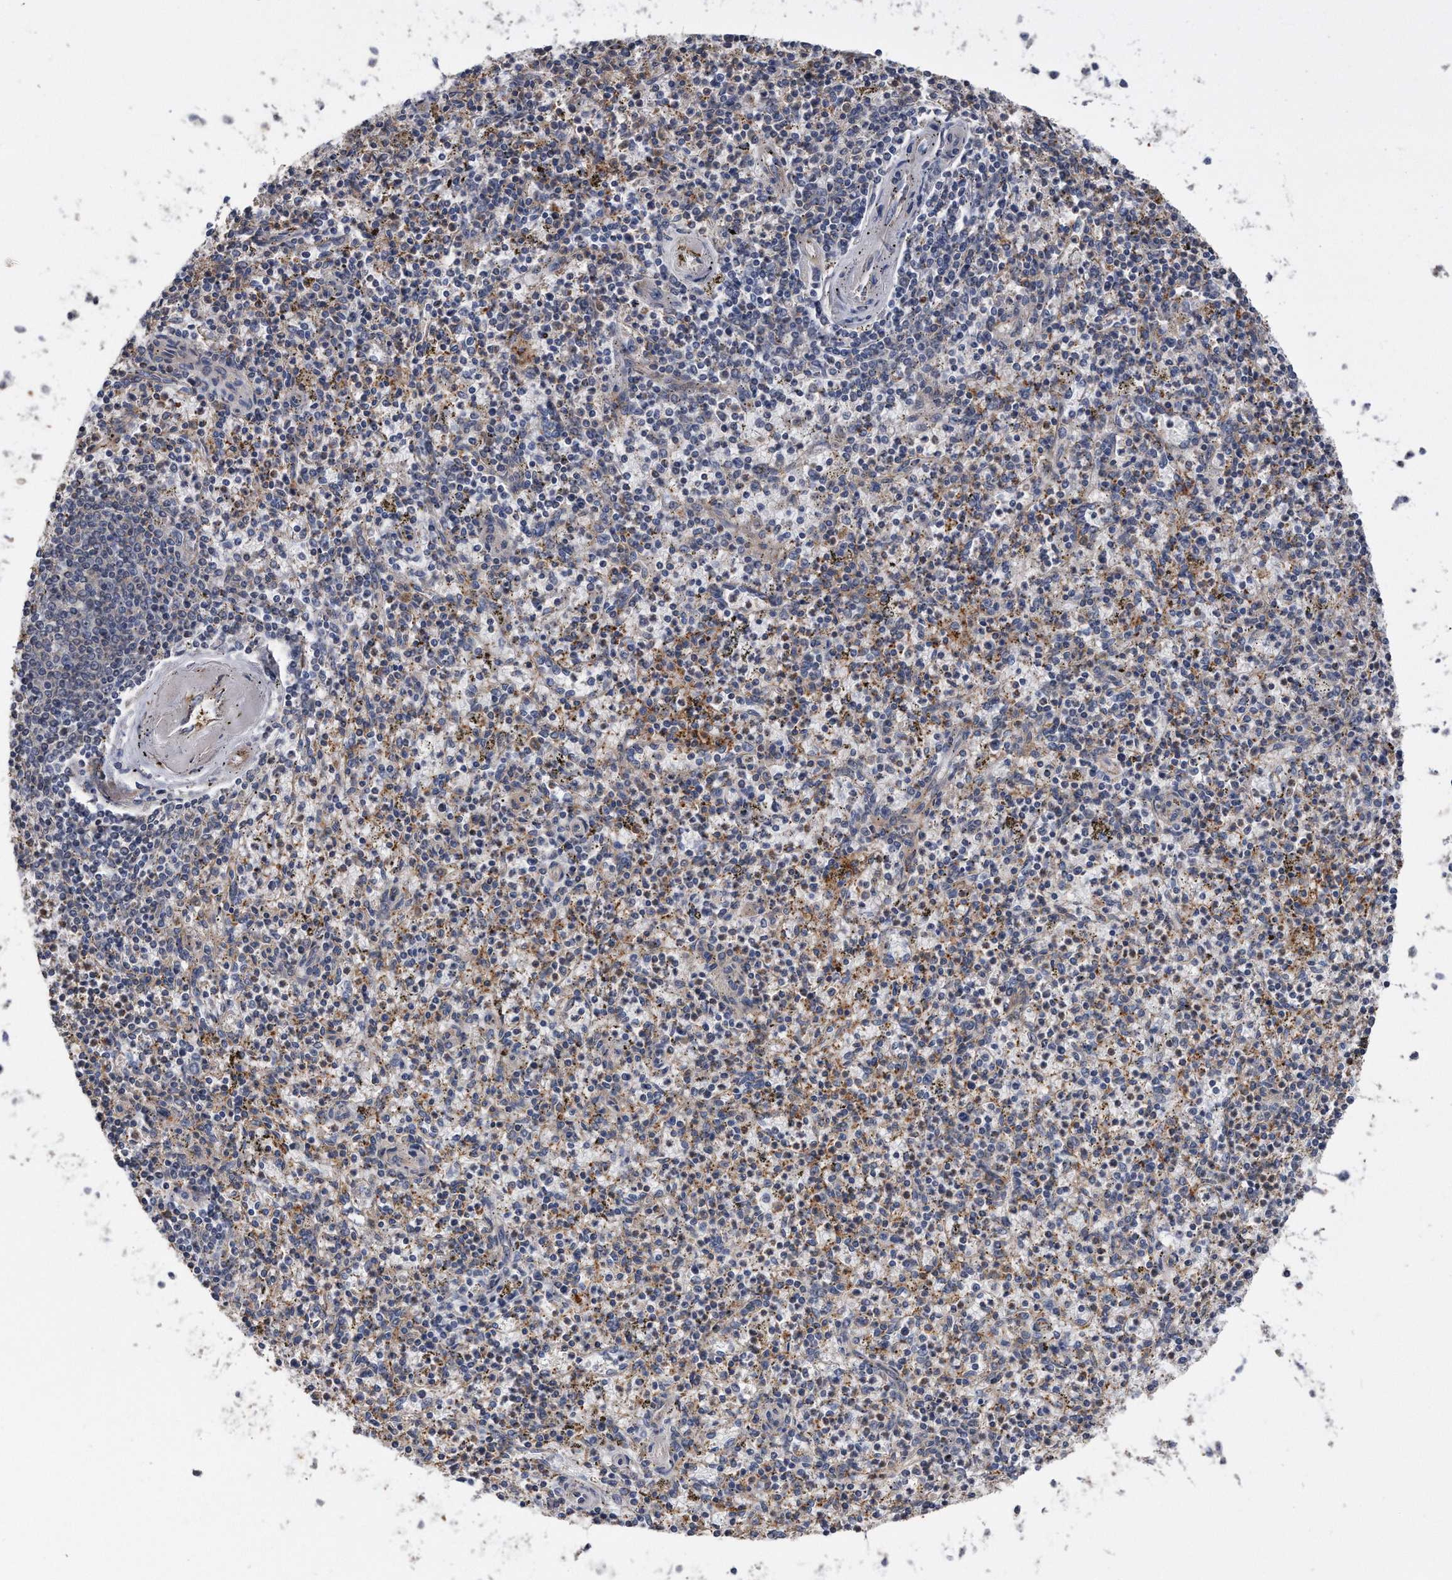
{"staining": {"intensity": "weak", "quantity": "25%-75%", "location": "cytoplasmic/membranous"}, "tissue": "spleen", "cell_type": "Cells in red pulp", "image_type": "normal", "snomed": [{"axis": "morphology", "description": "Normal tissue, NOS"}, {"axis": "topography", "description": "Spleen"}], "caption": "Normal spleen demonstrates weak cytoplasmic/membranous expression in approximately 25%-75% of cells in red pulp Immunohistochemistry (ihc) stains the protein of interest in brown and the nuclei are stained blue..", "gene": "KCND3", "patient": {"sex": "male", "age": 72}}